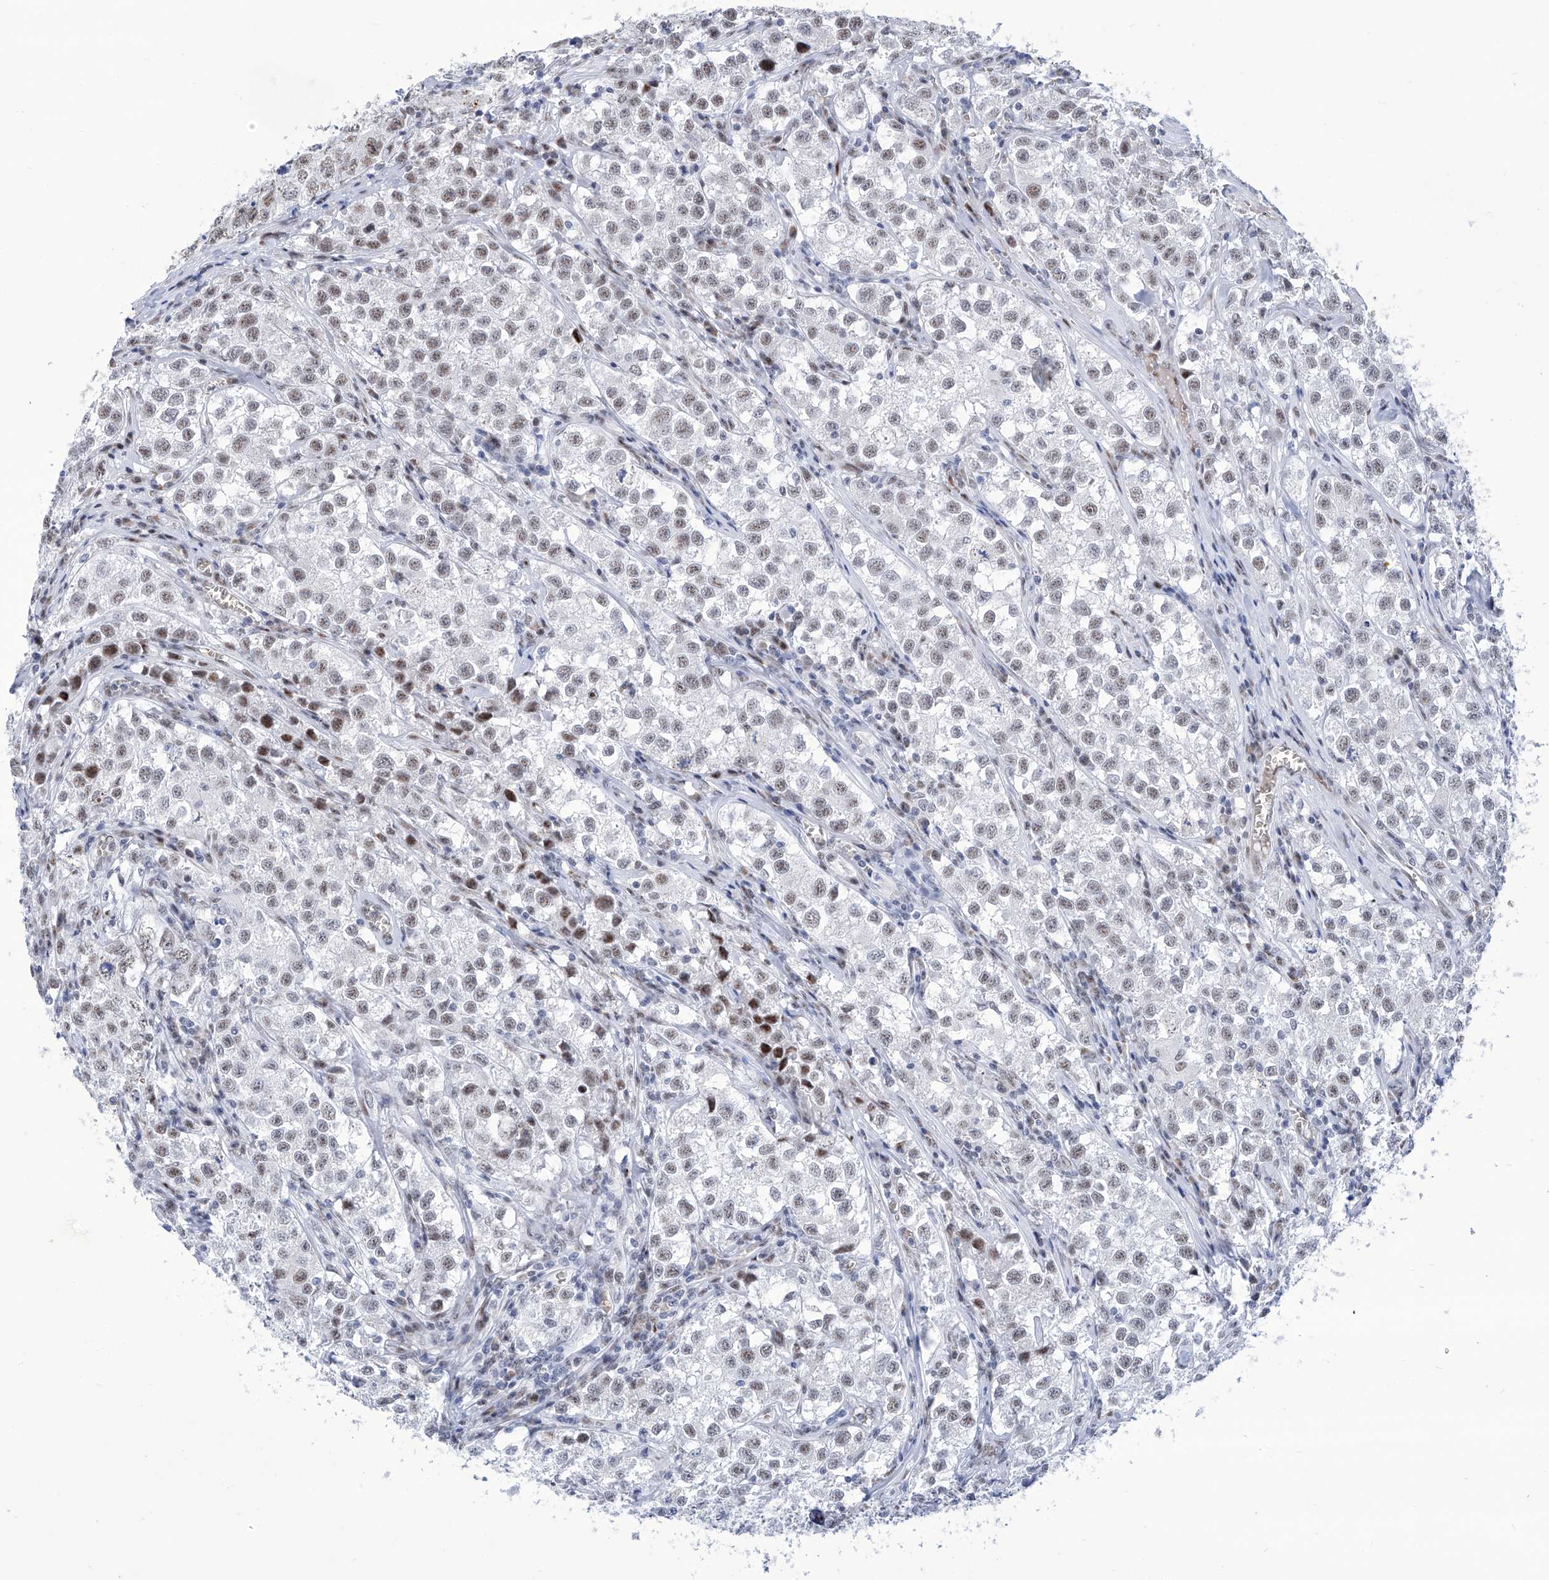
{"staining": {"intensity": "moderate", "quantity": "25%-75%", "location": "nuclear"}, "tissue": "testis cancer", "cell_type": "Tumor cells", "image_type": "cancer", "snomed": [{"axis": "morphology", "description": "Seminoma, NOS"}, {"axis": "morphology", "description": "Carcinoma, Embryonal, NOS"}, {"axis": "topography", "description": "Testis"}], "caption": "Protein expression by IHC displays moderate nuclear positivity in about 25%-75% of tumor cells in testis embryonal carcinoma. The protein is shown in brown color, while the nuclei are stained blue.", "gene": "SART1", "patient": {"sex": "male", "age": 43}}